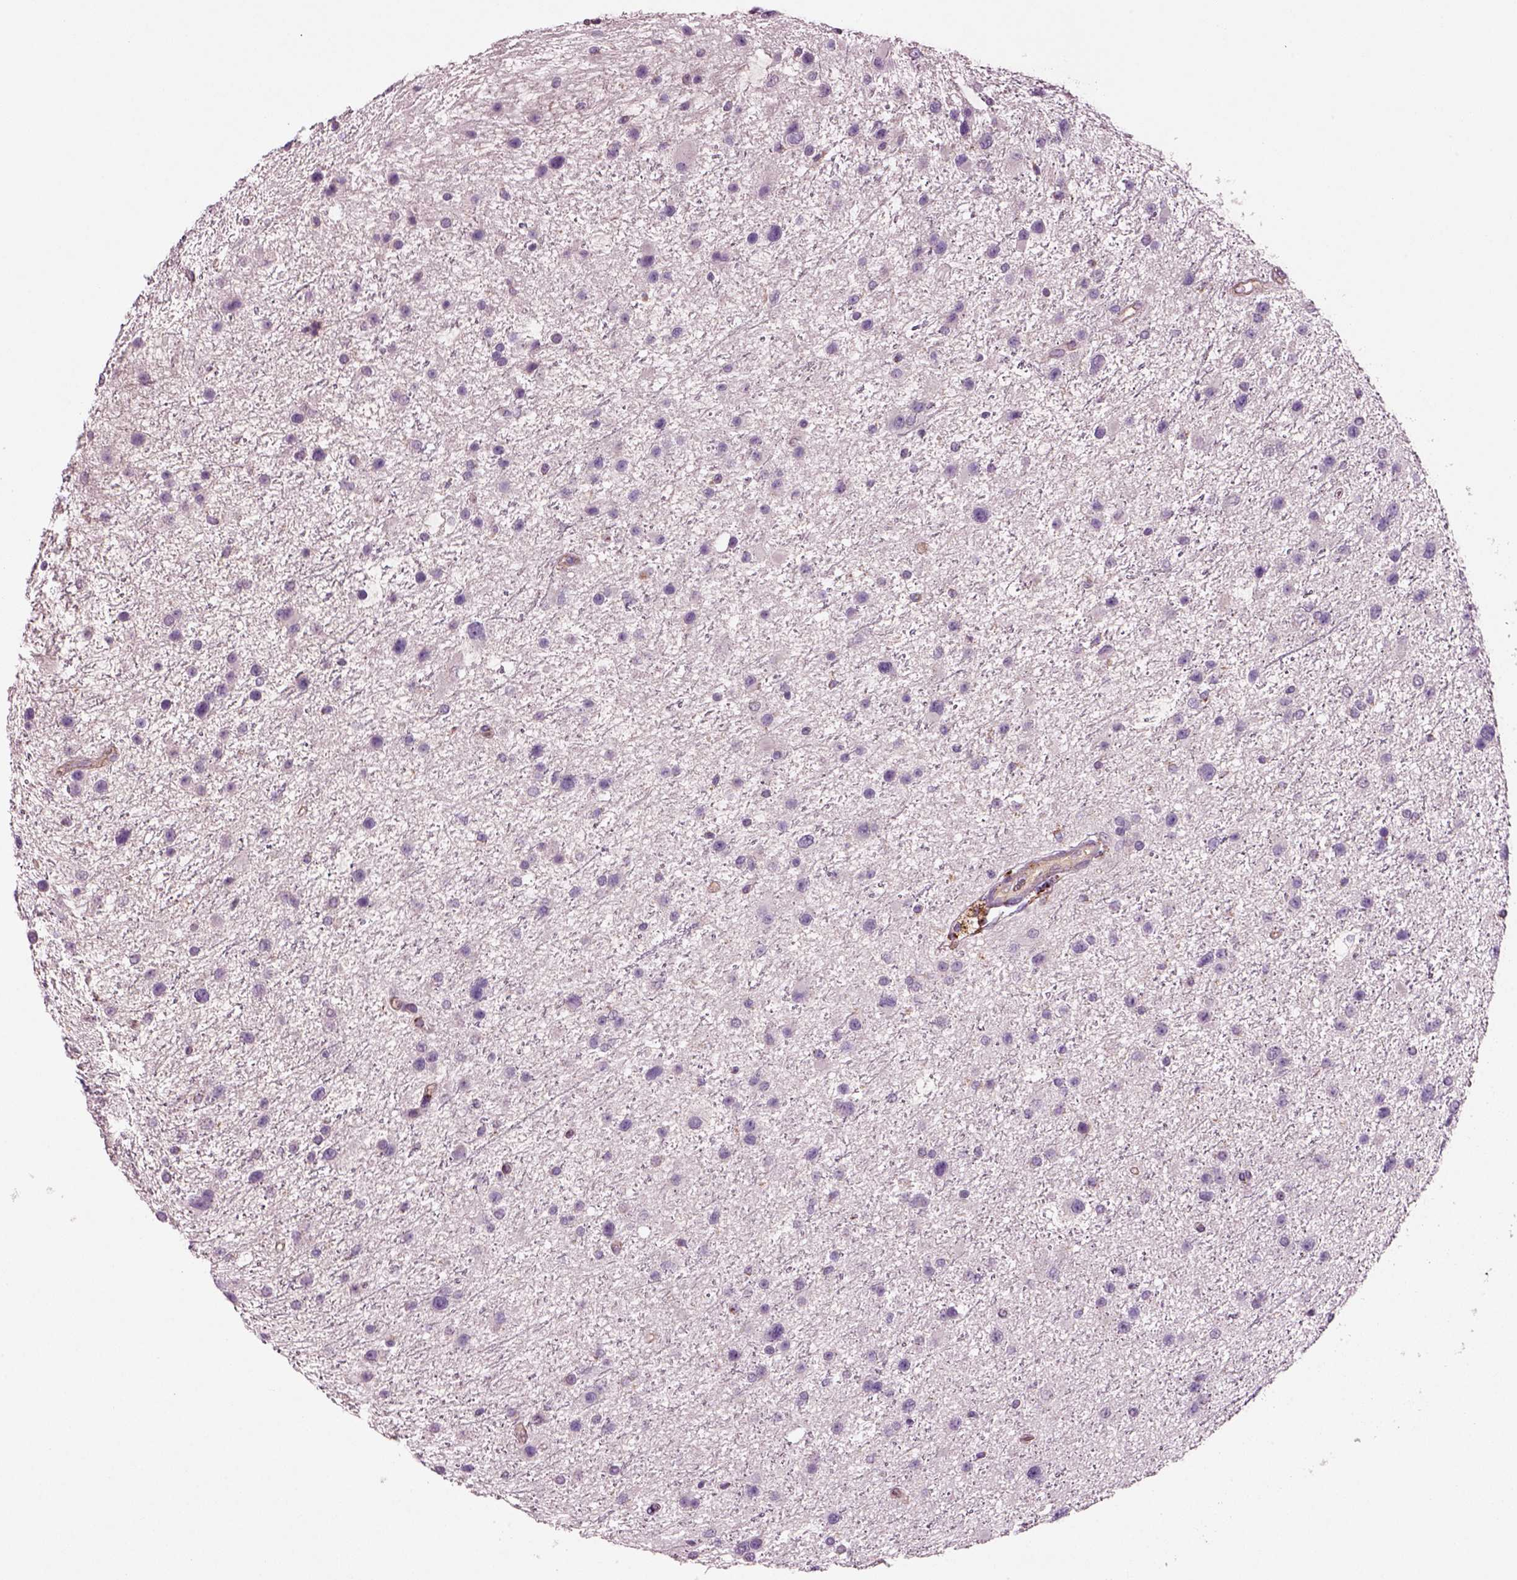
{"staining": {"intensity": "negative", "quantity": "none", "location": "none"}, "tissue": "glioma", "cell_type": "Tumor cells", "image_type": "cancer", "snomed": [{"axis": "morphology", "description": "Glioma, malignant, Low grade"}, {"axis": "topography", "description": "Brain"}], "caption": "Immunohistochemical staining of human glioma reveals no significant expression in tumor cells. (IHC, brightfield microscopy, high magnification).", "gene": "SLC25A24", "patient": {"sex": "female", "age": 32}}